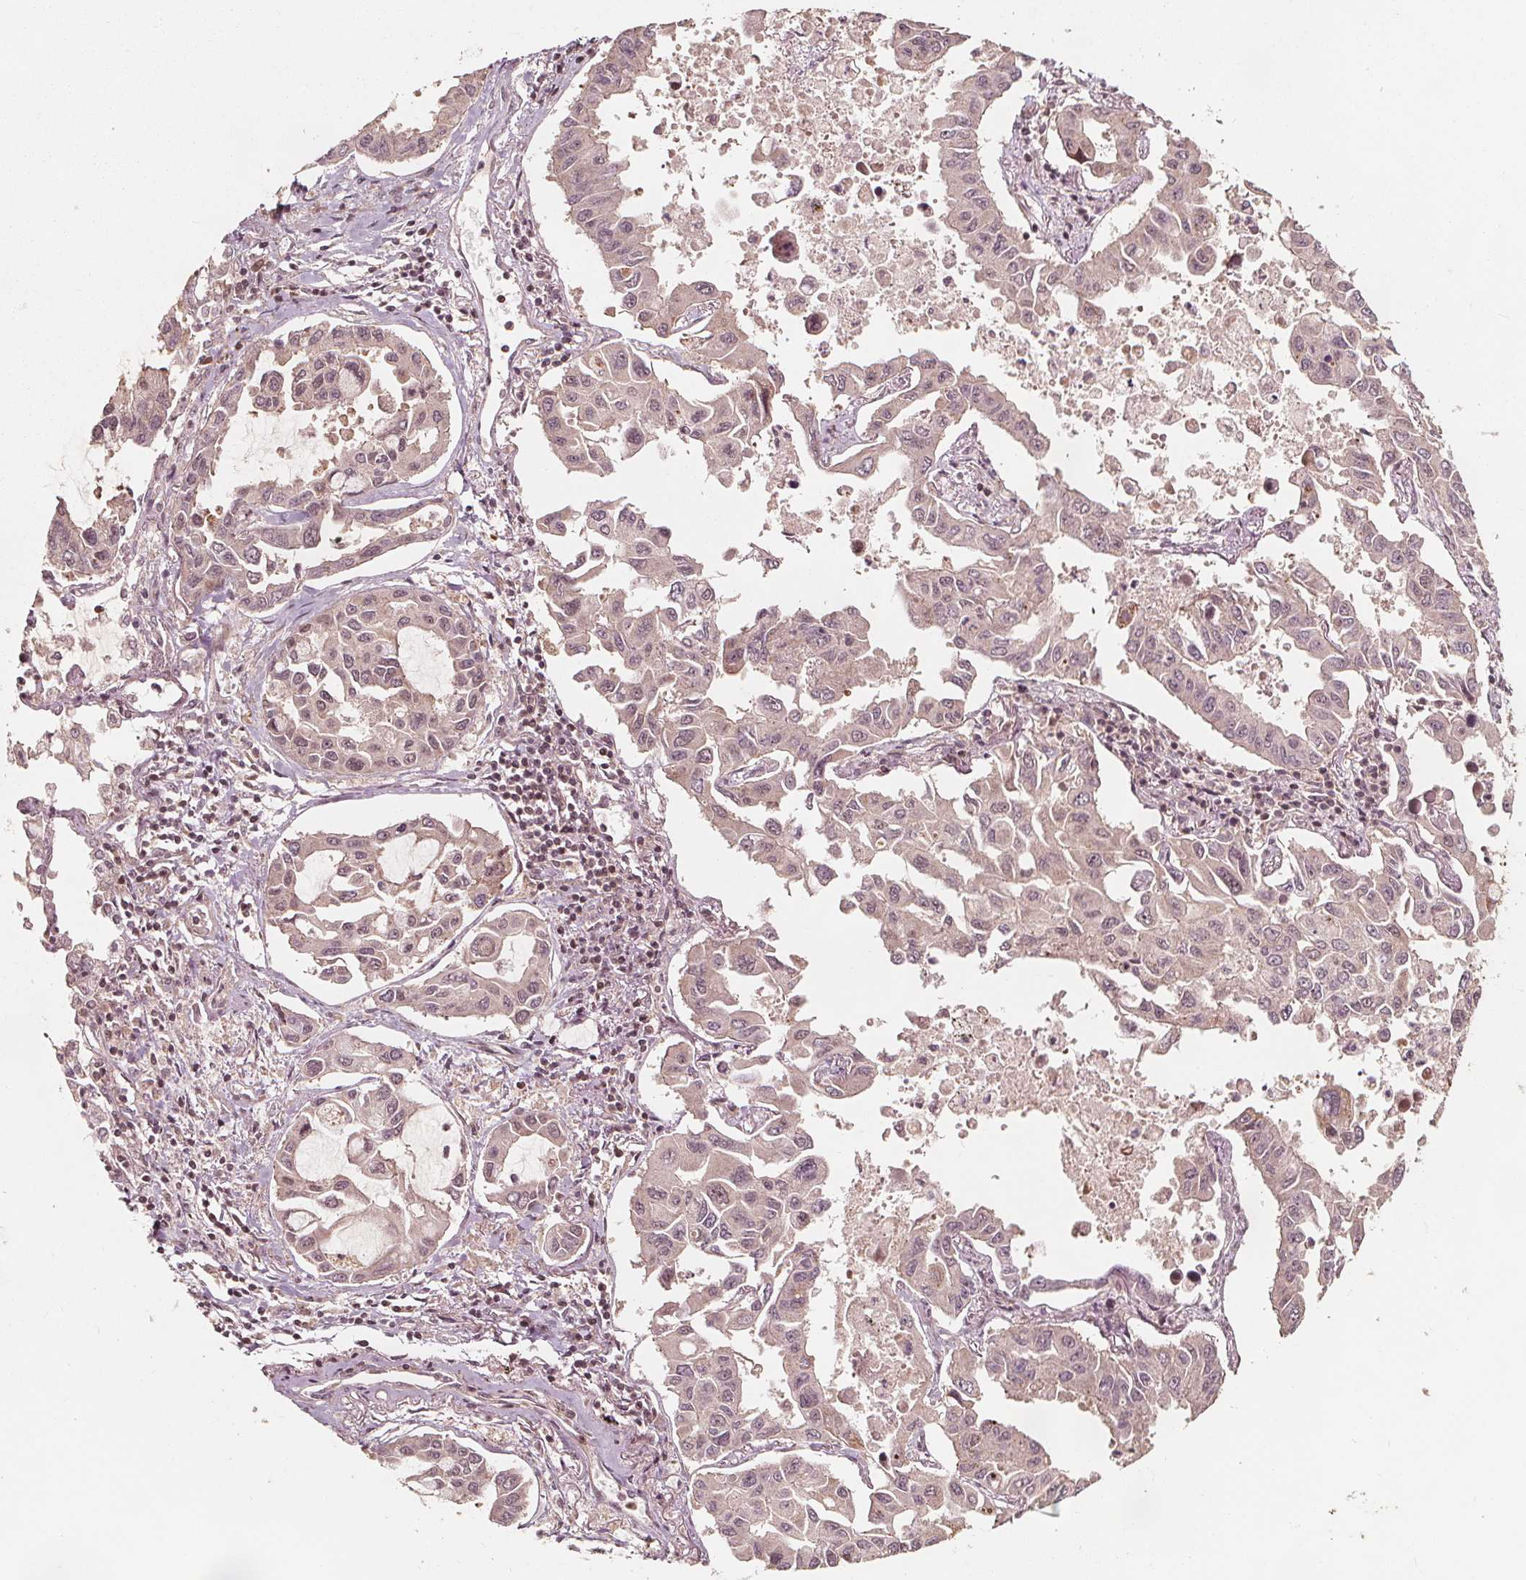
{"staining": {"intensity": "weak", "quantity": "25%-75%", "location": "cytoplasmic/membranous,nuclear"}, "tissue": "lung cancer", "cell_type": "Tumor cells", "image_type": "cancer", "snomed": [{"axis": "morphology", "description": "Adenocarcinoma, NOS"}, {"axis": "topography", "description": "Lung"}], "caption": "Adenocarcinoma (lung) tissue displays weak cytoplasmic/membranous and nuclear positivity in about 25%-75% of tumor cells The staining was performed using DAB (3,3'-diaminobenzidine), with brown indicating positive protein expression. Nuclei are stained blue with hematoxylin.", "gene": "AIP", "patient": {"sex": "male", "age": 64}}